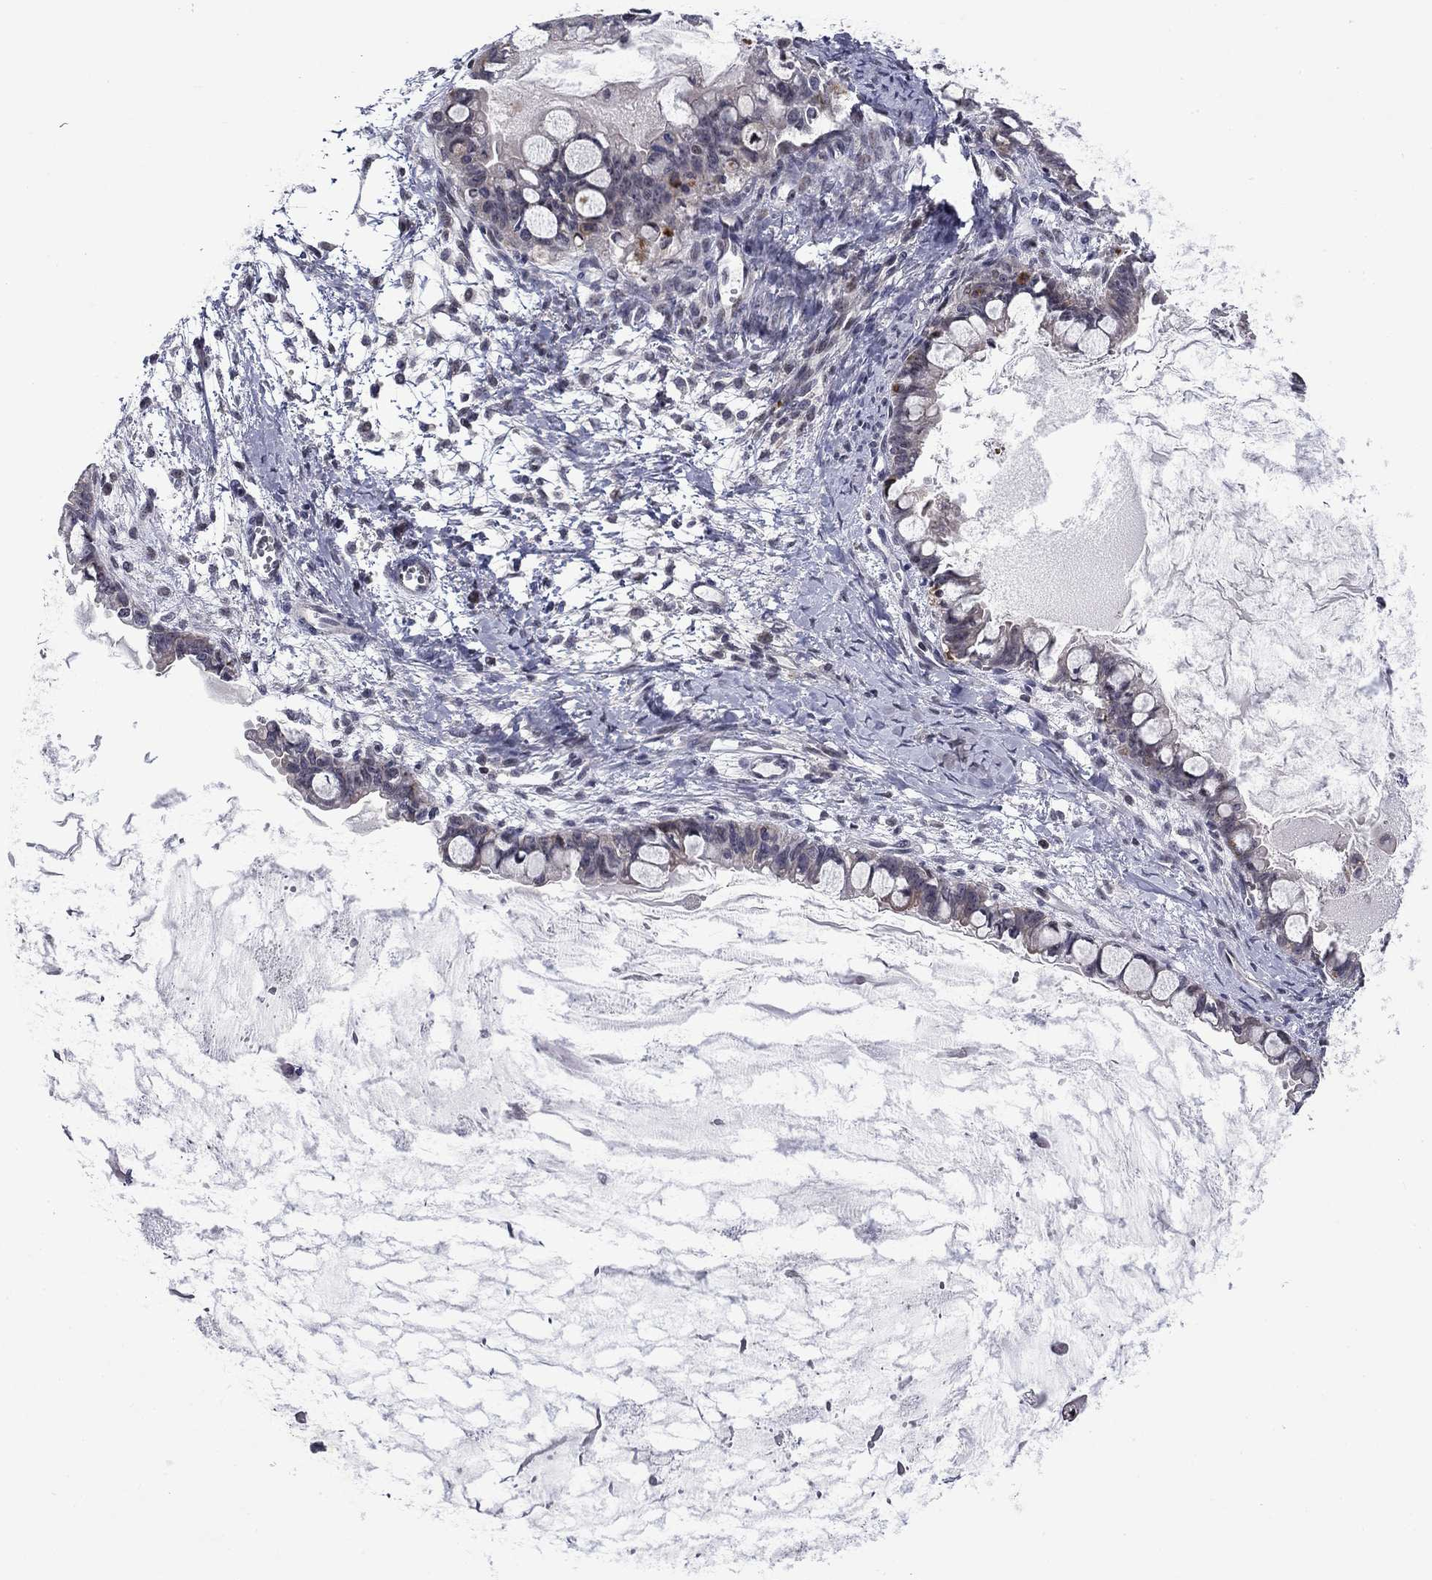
{"staining": {"intensity": "negative", "quantity": "none", "location": "none"}, "tissue": "ovarian cancer", "cell_type": "Tumor cells", "image_type": "cancer", "snomed": [{"axis": "morphology", "description": "Cystadenocarcinoma, mucinous, NOS"}, {"axis": "topography", "description": "Ovary"}], "caption": "A histopathology image of human ovarian mucinous cystadenocarcinoma is negative for staining in tumor cells. (DAB (3,3'-diaminobenzidine) immunohistochemistry visualized using brightfield microscopy, high magnification).", "gene": "B3GAT1", "patient": {"sex": "female", "age": 63}}